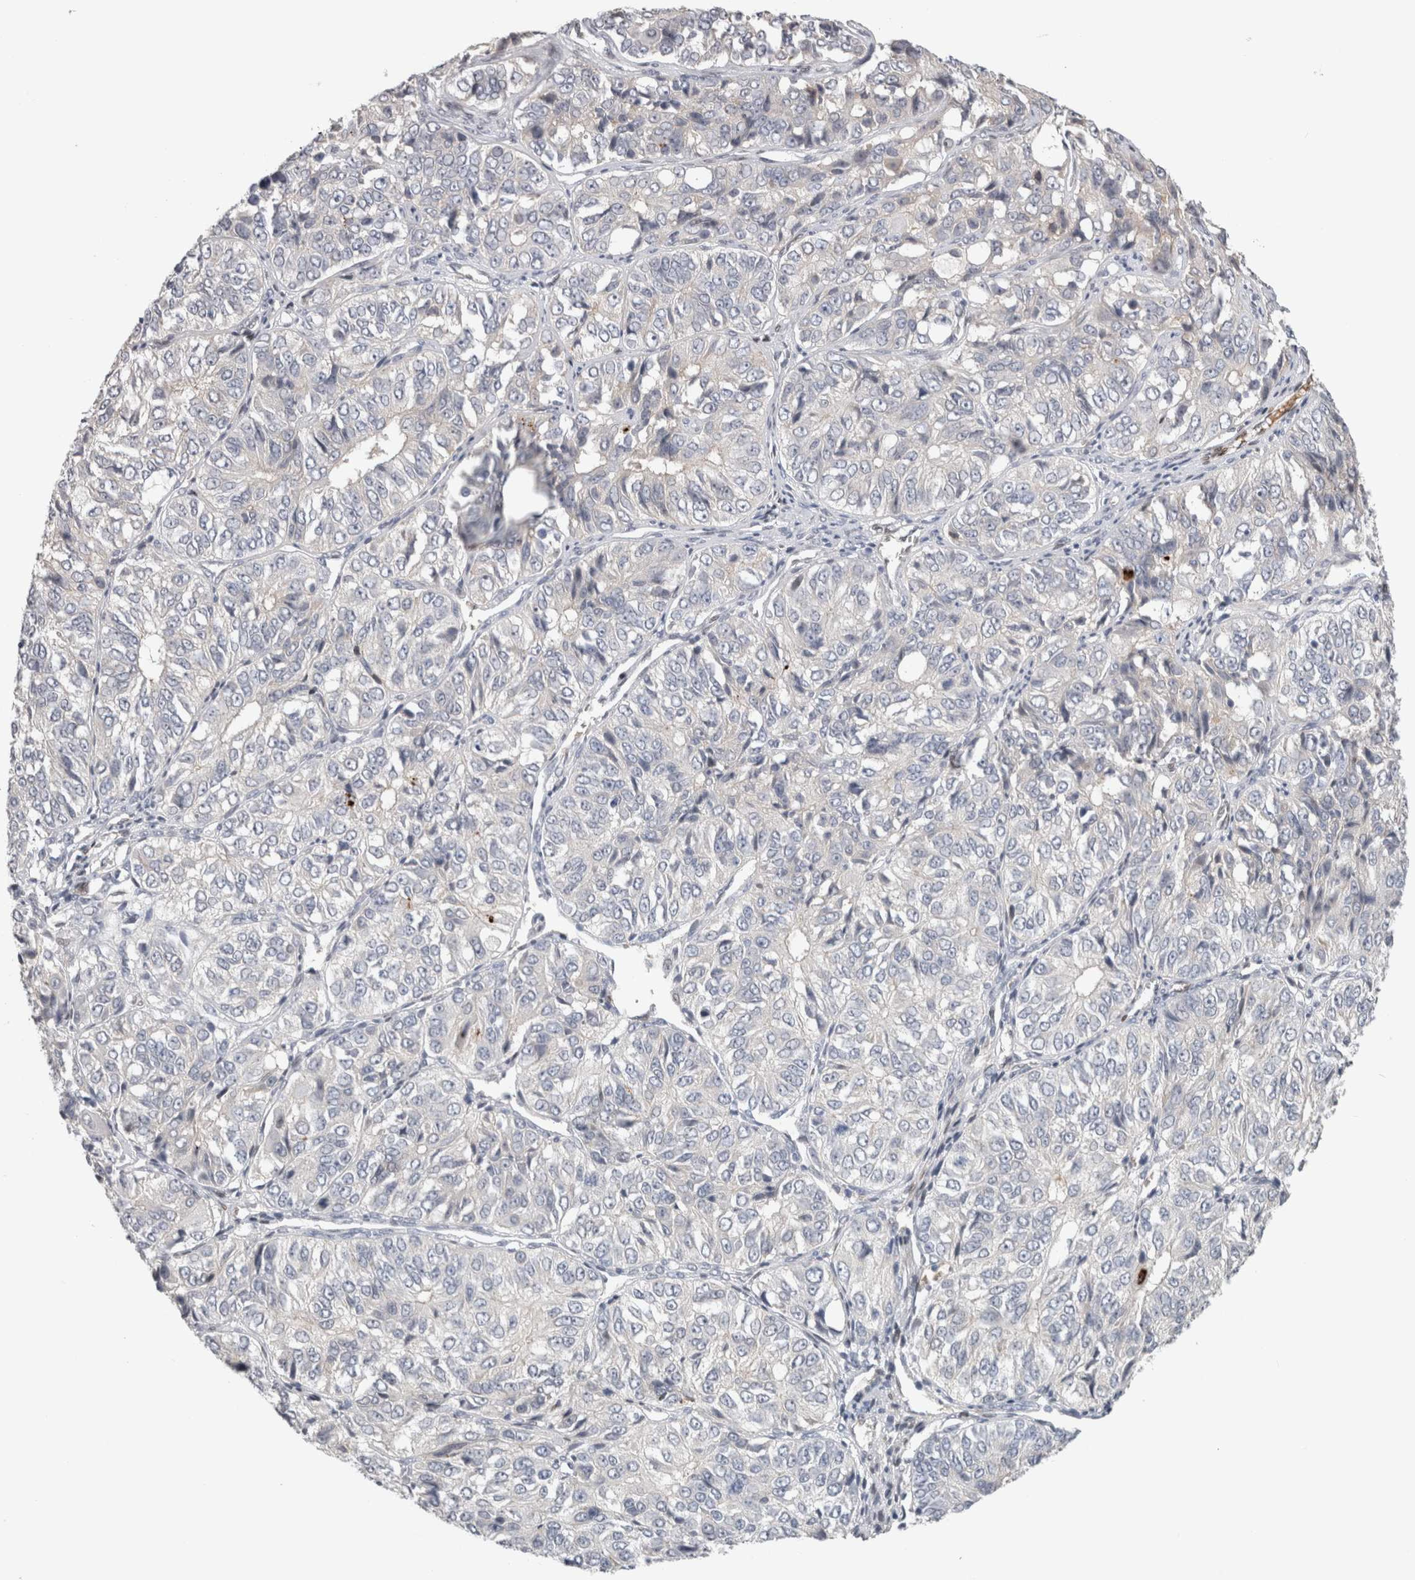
{"staining": {"intensity": "negative", "quantity": "none", "location": "none"}, "tissue": "ovarian cancer", "cell_type": "Tumor cells", "image_type": "cancer", "snomed": [{"axis": "morphology", "description": "Carcinoma, endometroid"}, {"axis": "topography", "description": "Ovary"}], "caption": "Image shows no significant protein positivity in tumor cells of ovarian cancer (endometroid carcinoma).", "gene": "DMTN", "patient": {"sex": "female", "age": 51}}